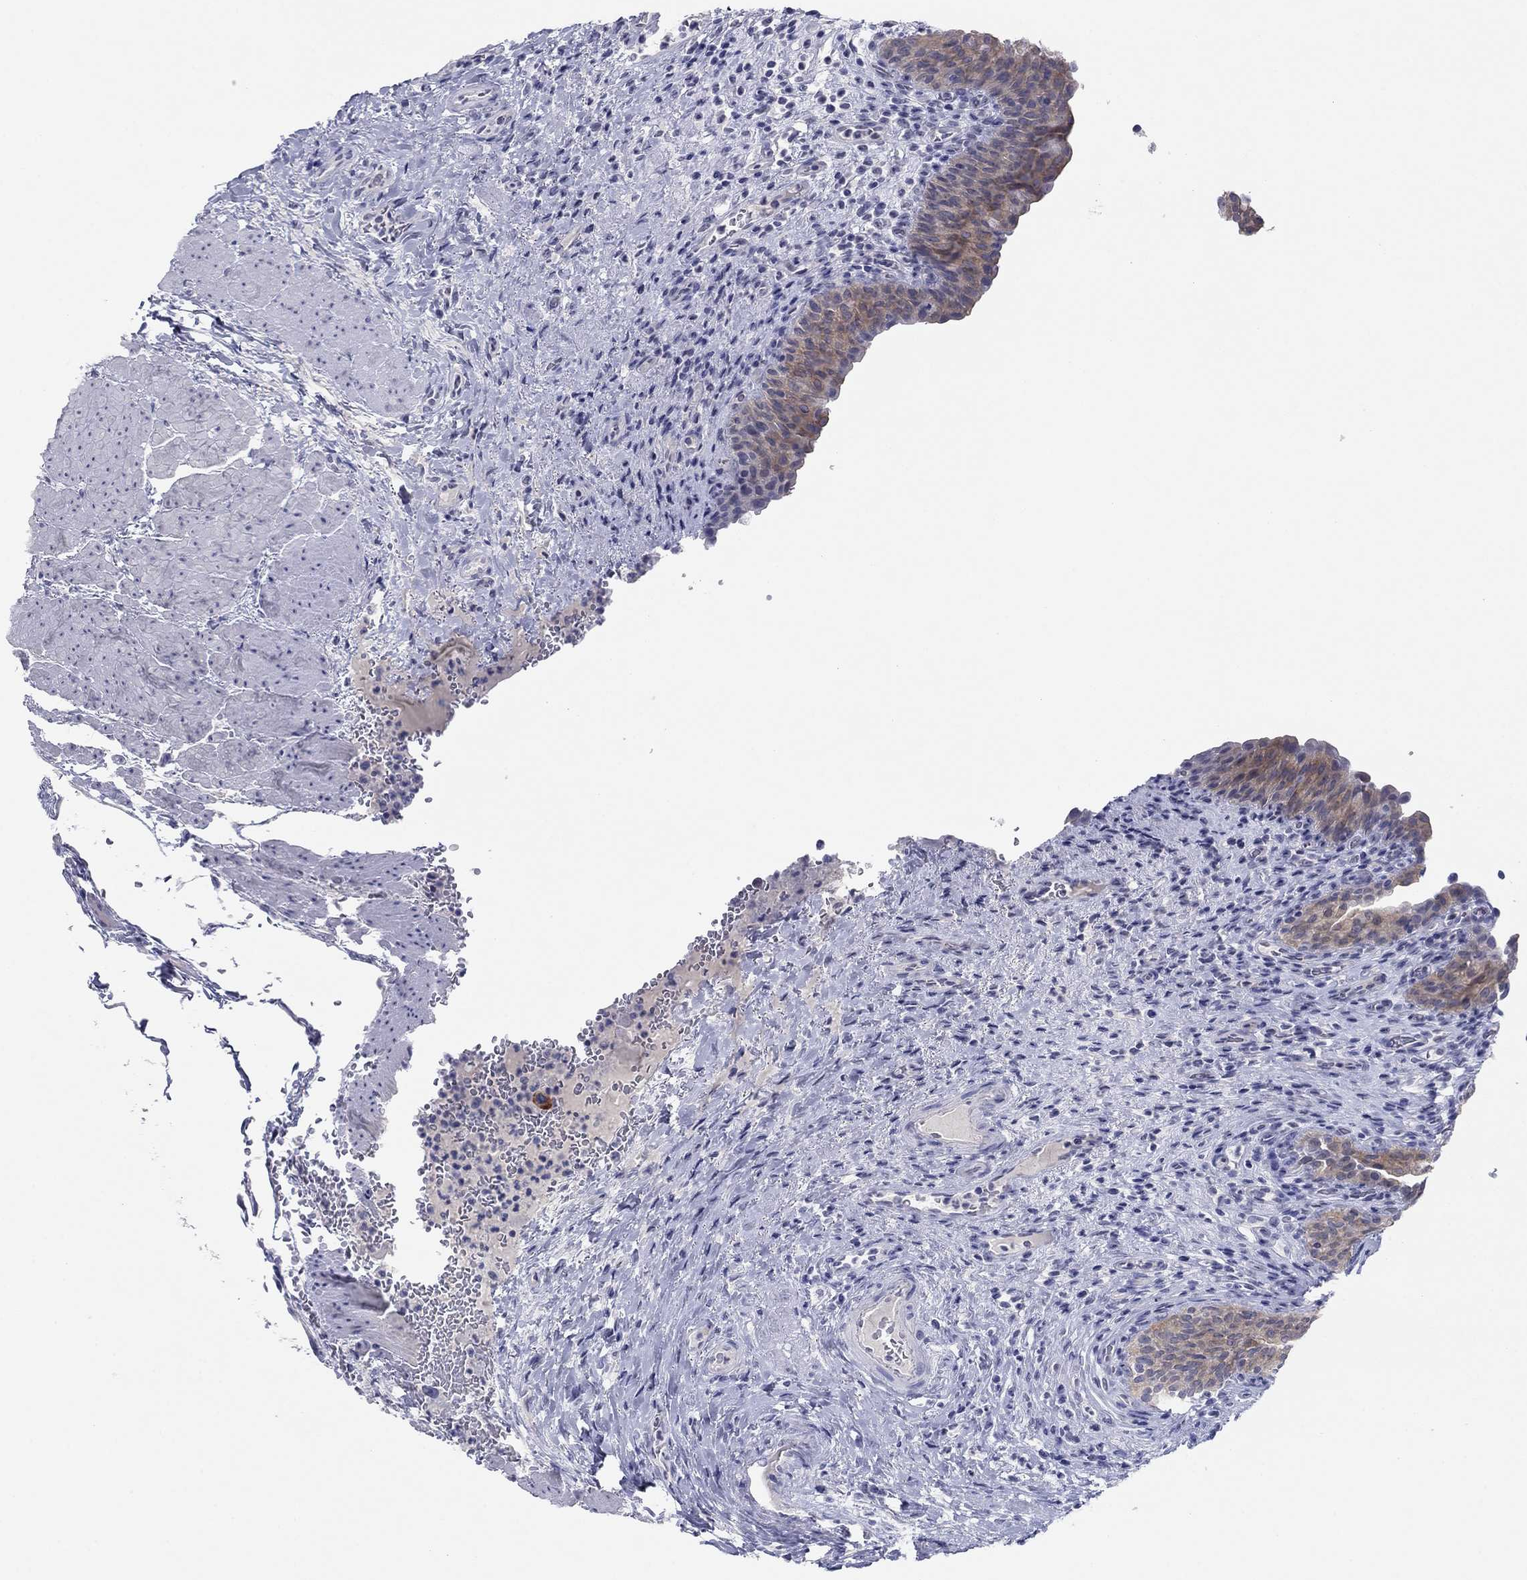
{"staining": {"intensity": "weak", "quantity": ">75%", "location": "cytoplasmic/membranous"}, "tissue": "urinary bladder", "cell_type": "Urothelial cells", "image_type": "normal", "snomed": [{"axis": "morphology", "description": "Normal tissue, NOS"}, {"axis": "topography", "description": "Urinary bladder"}], "caption": "This micrograph shows immunohistochemistry (IHC) staining of unremarkable urinary bladder, with low weak cytoplasmic/membranous staining in about >75% of urothelial cells.", "gene": "PLS1", "patient": {"sex": "male", "age": 66}}